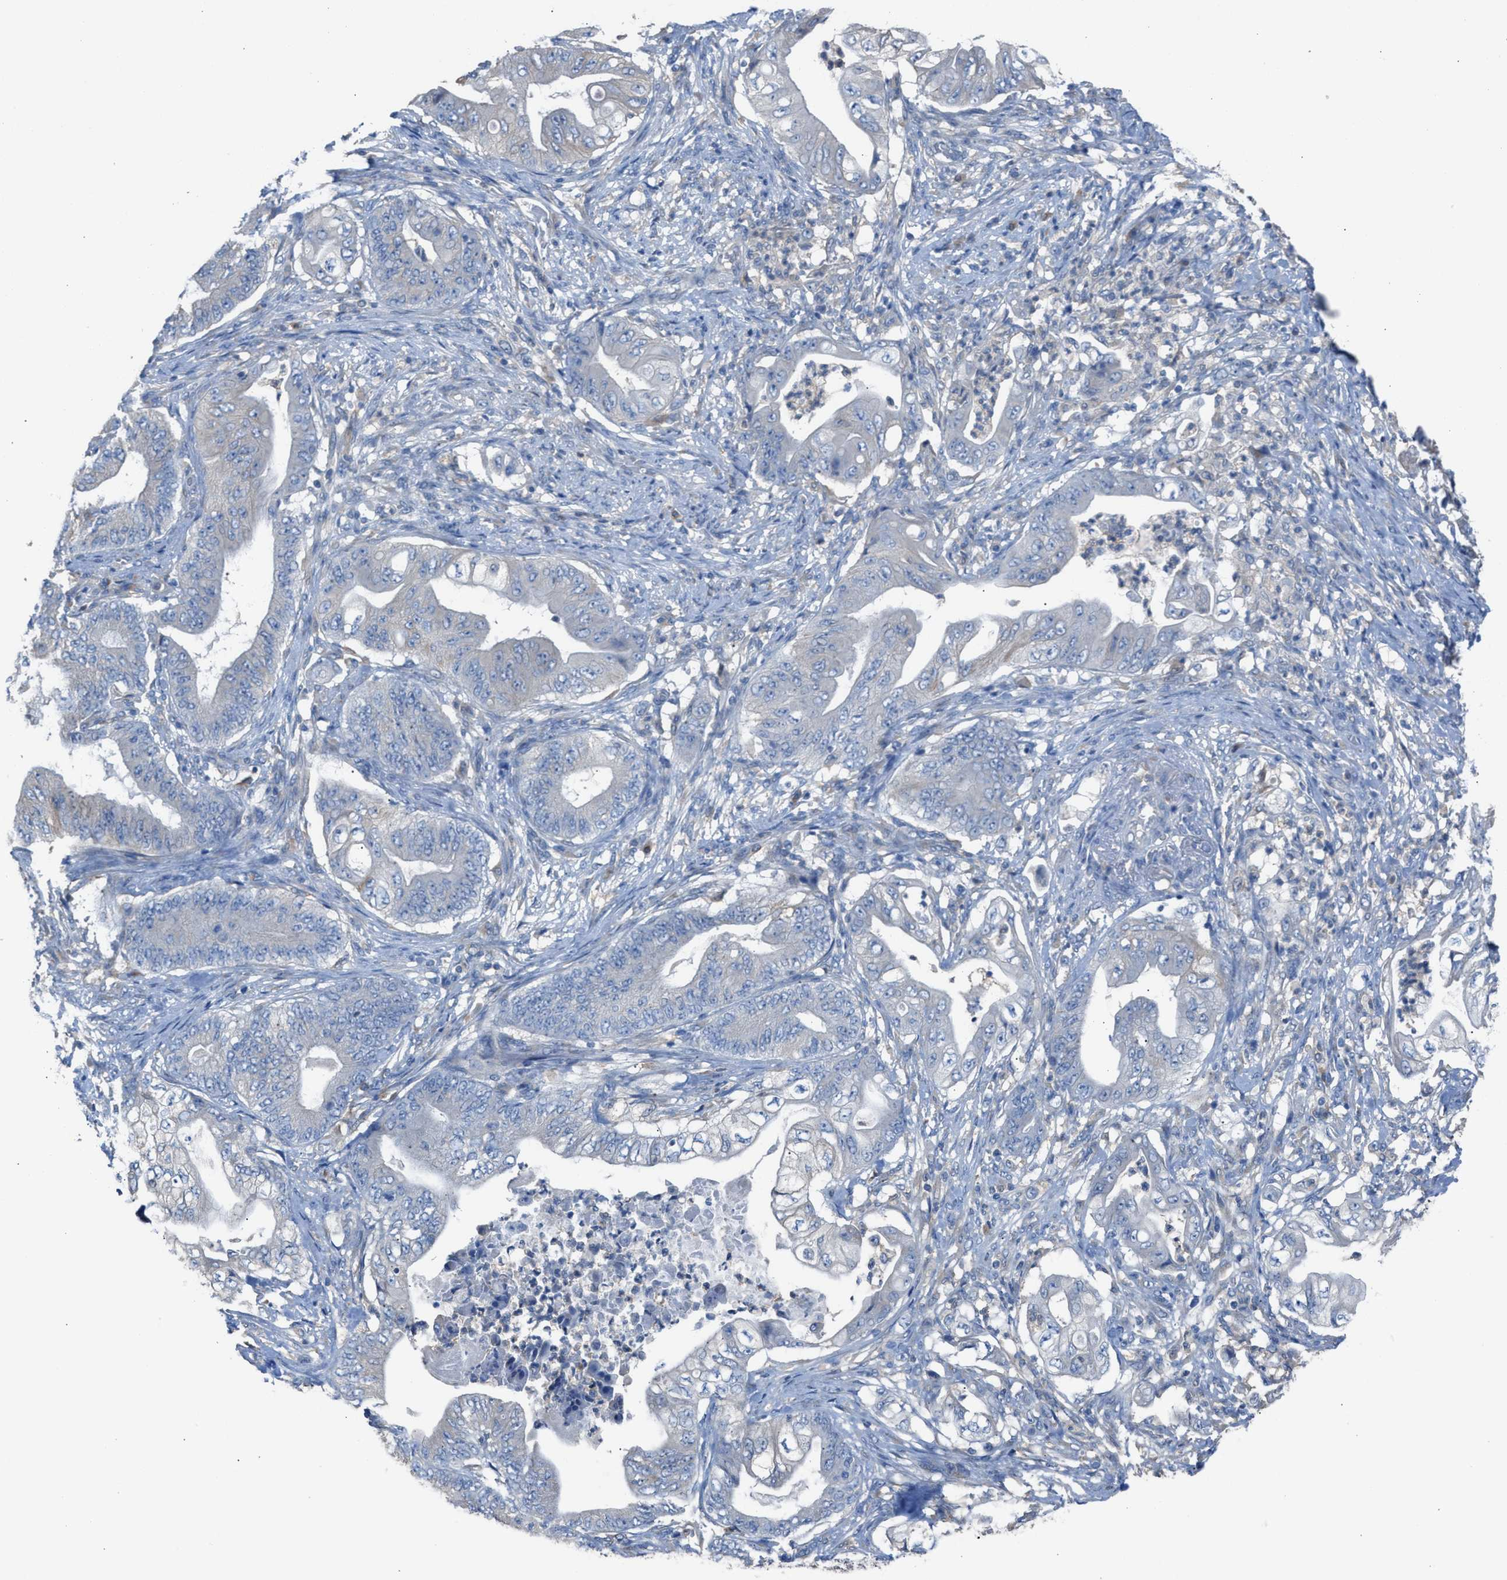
{"staining": {"intensity": "negative", "quantity": "none", "location": "none"}, "tissue": "stomach cancer", "cell_type": "Tumor cells", "image_type": "cancer", "snomed": [{"axis": "morphology", "description": "Adenocarcinoma, NOS"}, {"axis": "topography", "description": "Stomach"}], "caption": "Immunohistochemical staining of stomach cancer displays no significant positivity in tumor cells.", "gene": "NQO2", "patient": {"sex": "female", "age": 73}}